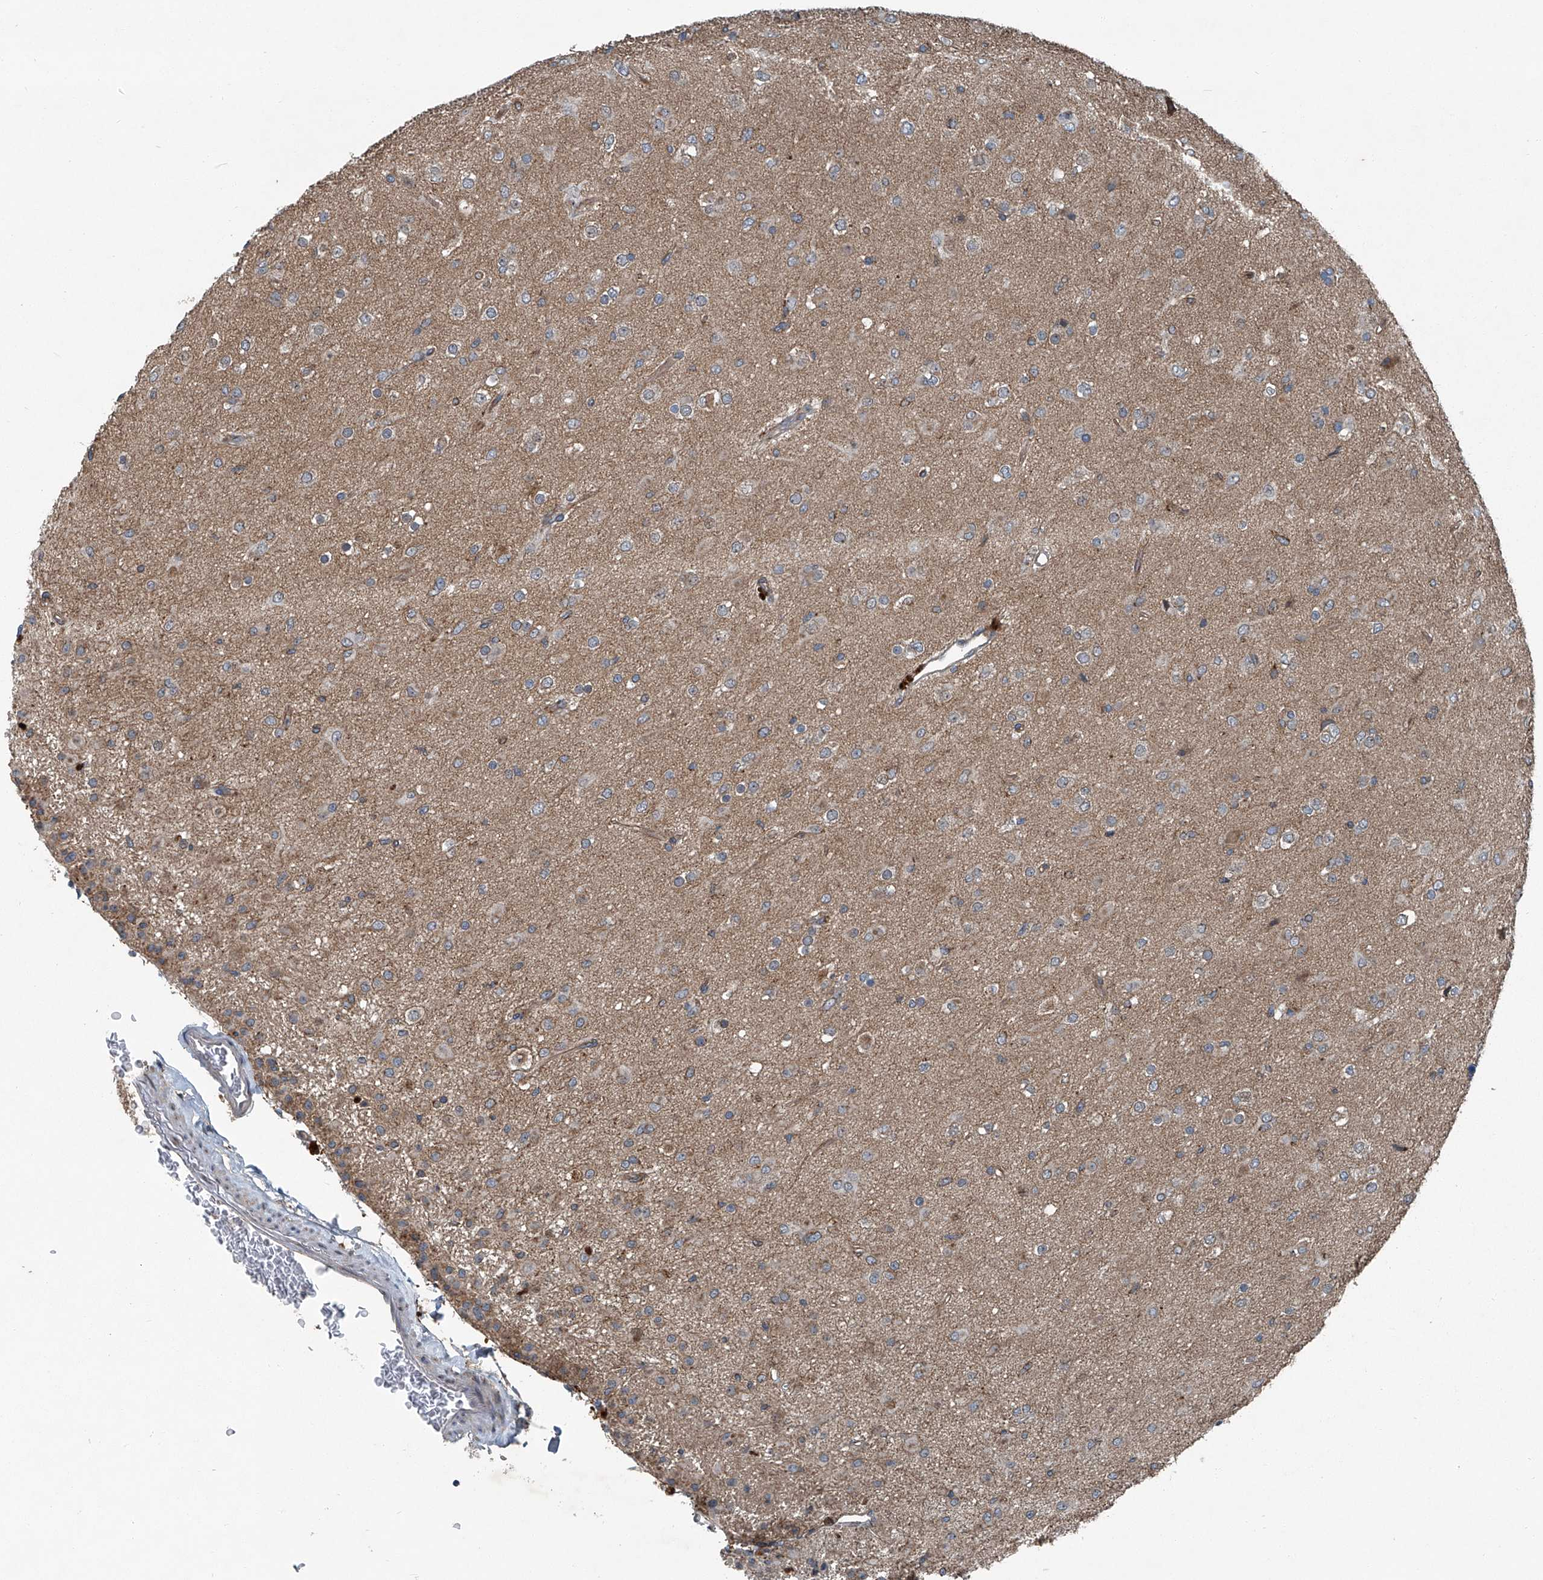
{"staining": {"intensity": "weak", "quantity": "<25%", "location": "cytoplasmic/membranous"}, "tissue": "glioma", "cell_type": "Tumor cells", "image_type": "cancer", "snomed": [{"axis": "morphology", "description": "Glioma, malignant, Low grade"}, {"axis": "topography", "description": "Brain"}], "caption": "A high-resolution histopathology image shows immunohistochemistry (IHC) staining of glioma, which shows no significant positivity in tumor cells.", "gene": "SENP2", "patient": {"sex": "male", "age": 65}}